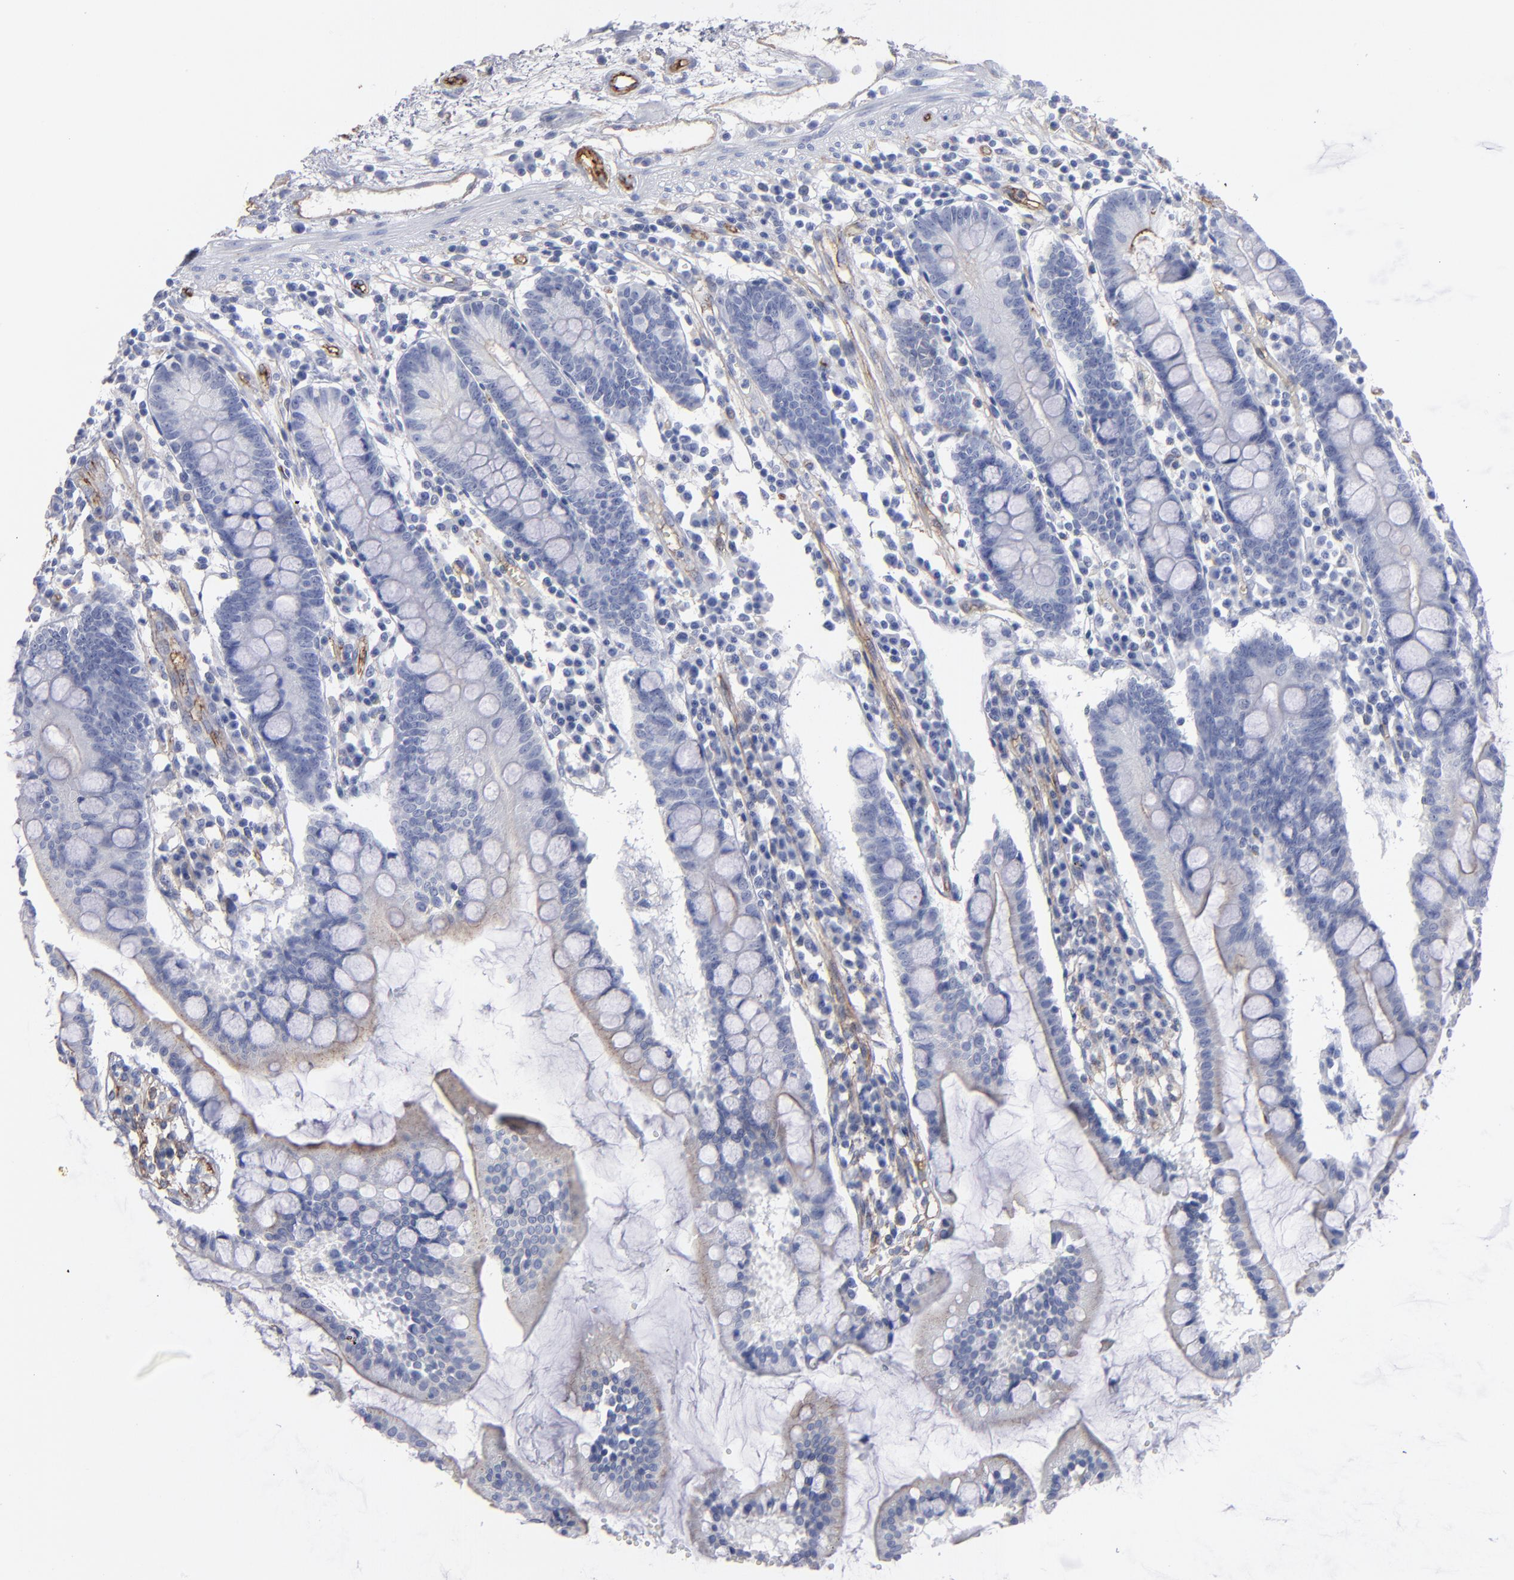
{"staining": {"intensity": "negative", "quantity": "none", "location": "none"}, "tissue": "small intestine", "cell_type": "Glandular cells", "image_type": "normal", "snomed": [{"axis": "morphology", "description": "Normal tissue, NOS"}, {"axis": "topography", "description": "Small intestine"}], "caption": "Glandular cells show no significant protein expression in benign small intestine. (Brightfield microscopy of DAB immunohistochemistry (IHC) at high magnification).", "gene": "TM4SF1", "patient": {"sex": "female", "age": 51}}